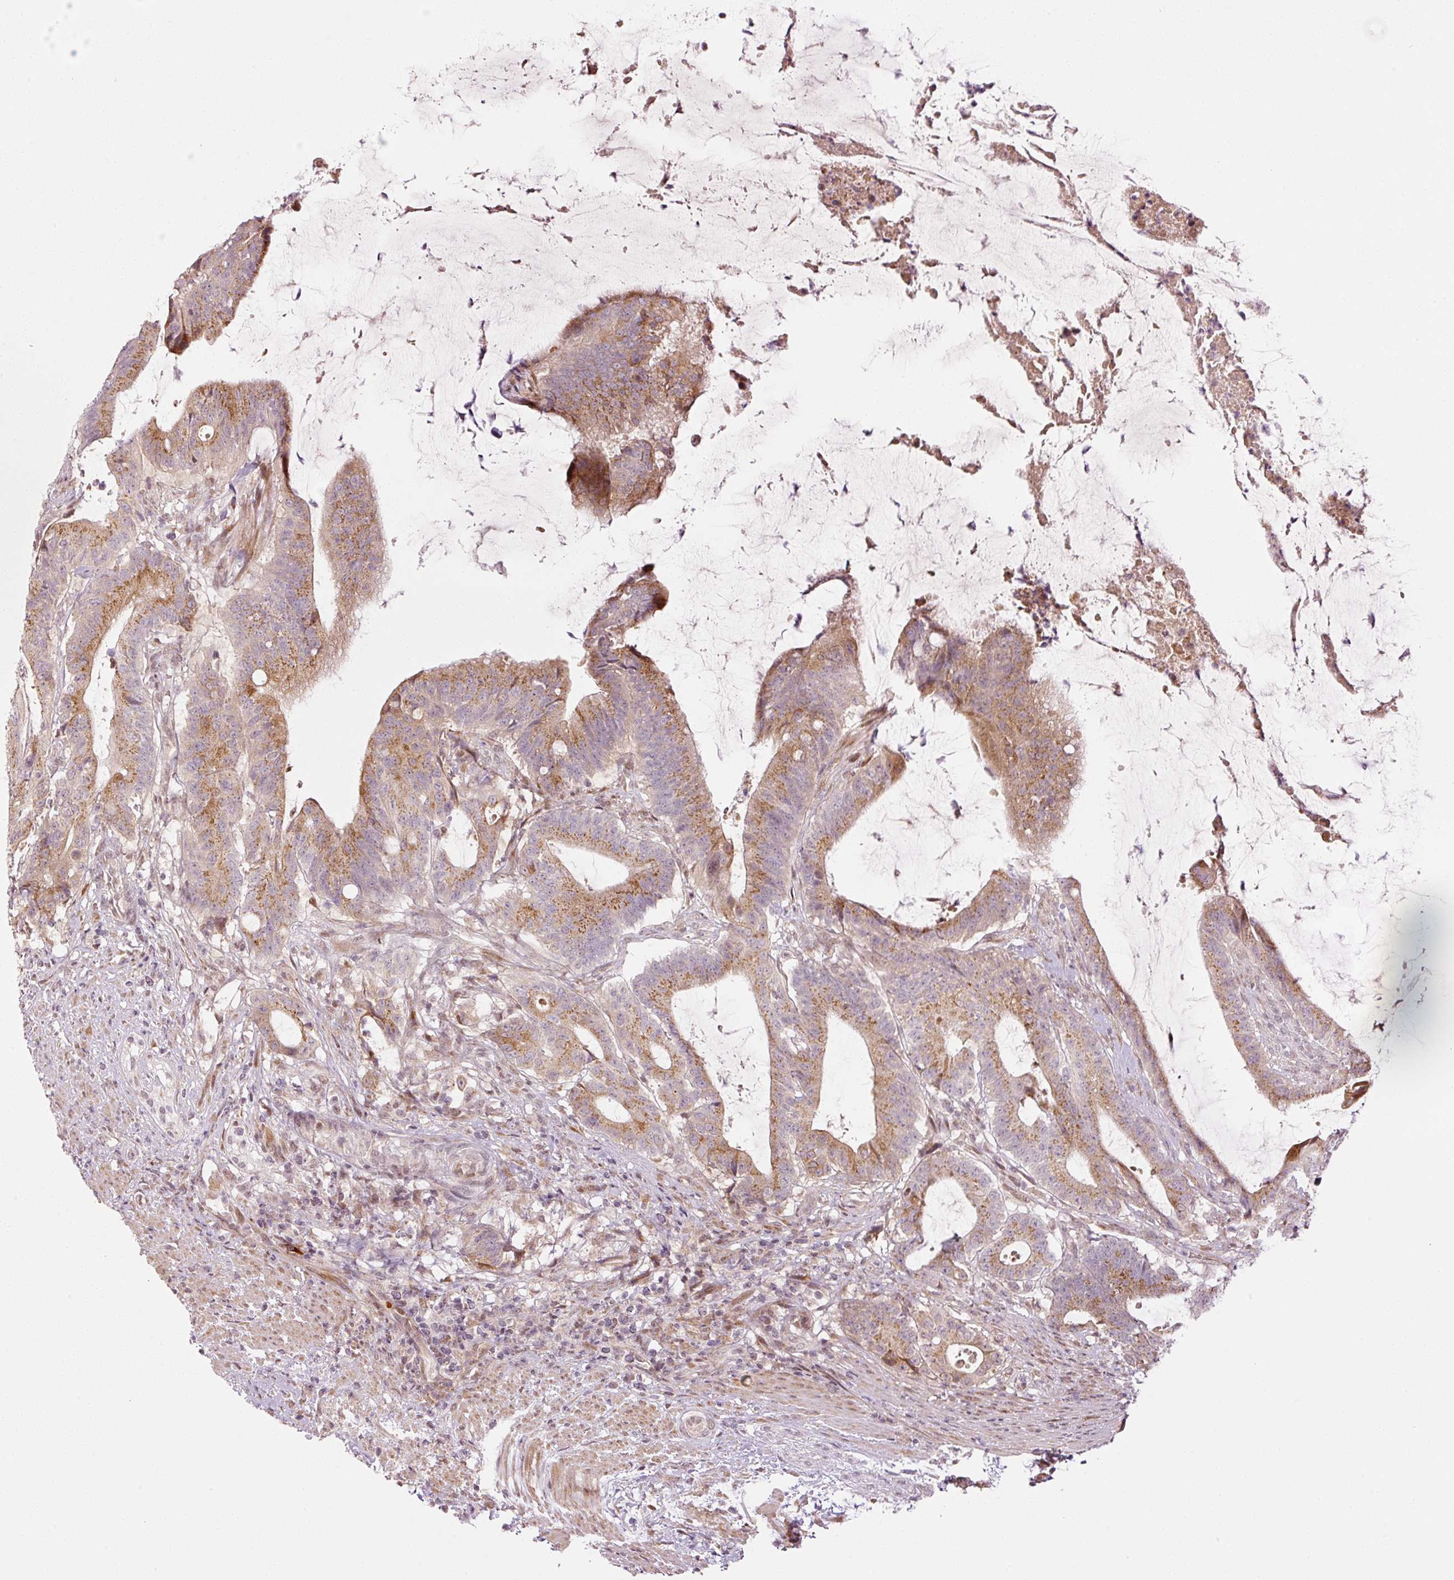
{"staining": {"intensity": "moderate", "quantity": ">75%", "location": "cytoplasmic/membranous"}, "tissue": "colorectal cancer", "cell_type": "Tumor cells", "image_type": "cancer", "snomed": [{"axis": "morphology", "description": "Adenocarcinoma, NOS"}, {"axis": "topography", "description": "Colon"}], "caption": "Colorectal adenocarcinoma tissue exhibits moderate cytoplasmic/membranous expression in about >75% of tumor cells", "gene": "ANKRD20A1", "patient": {"sex": "female", "age": 43}}